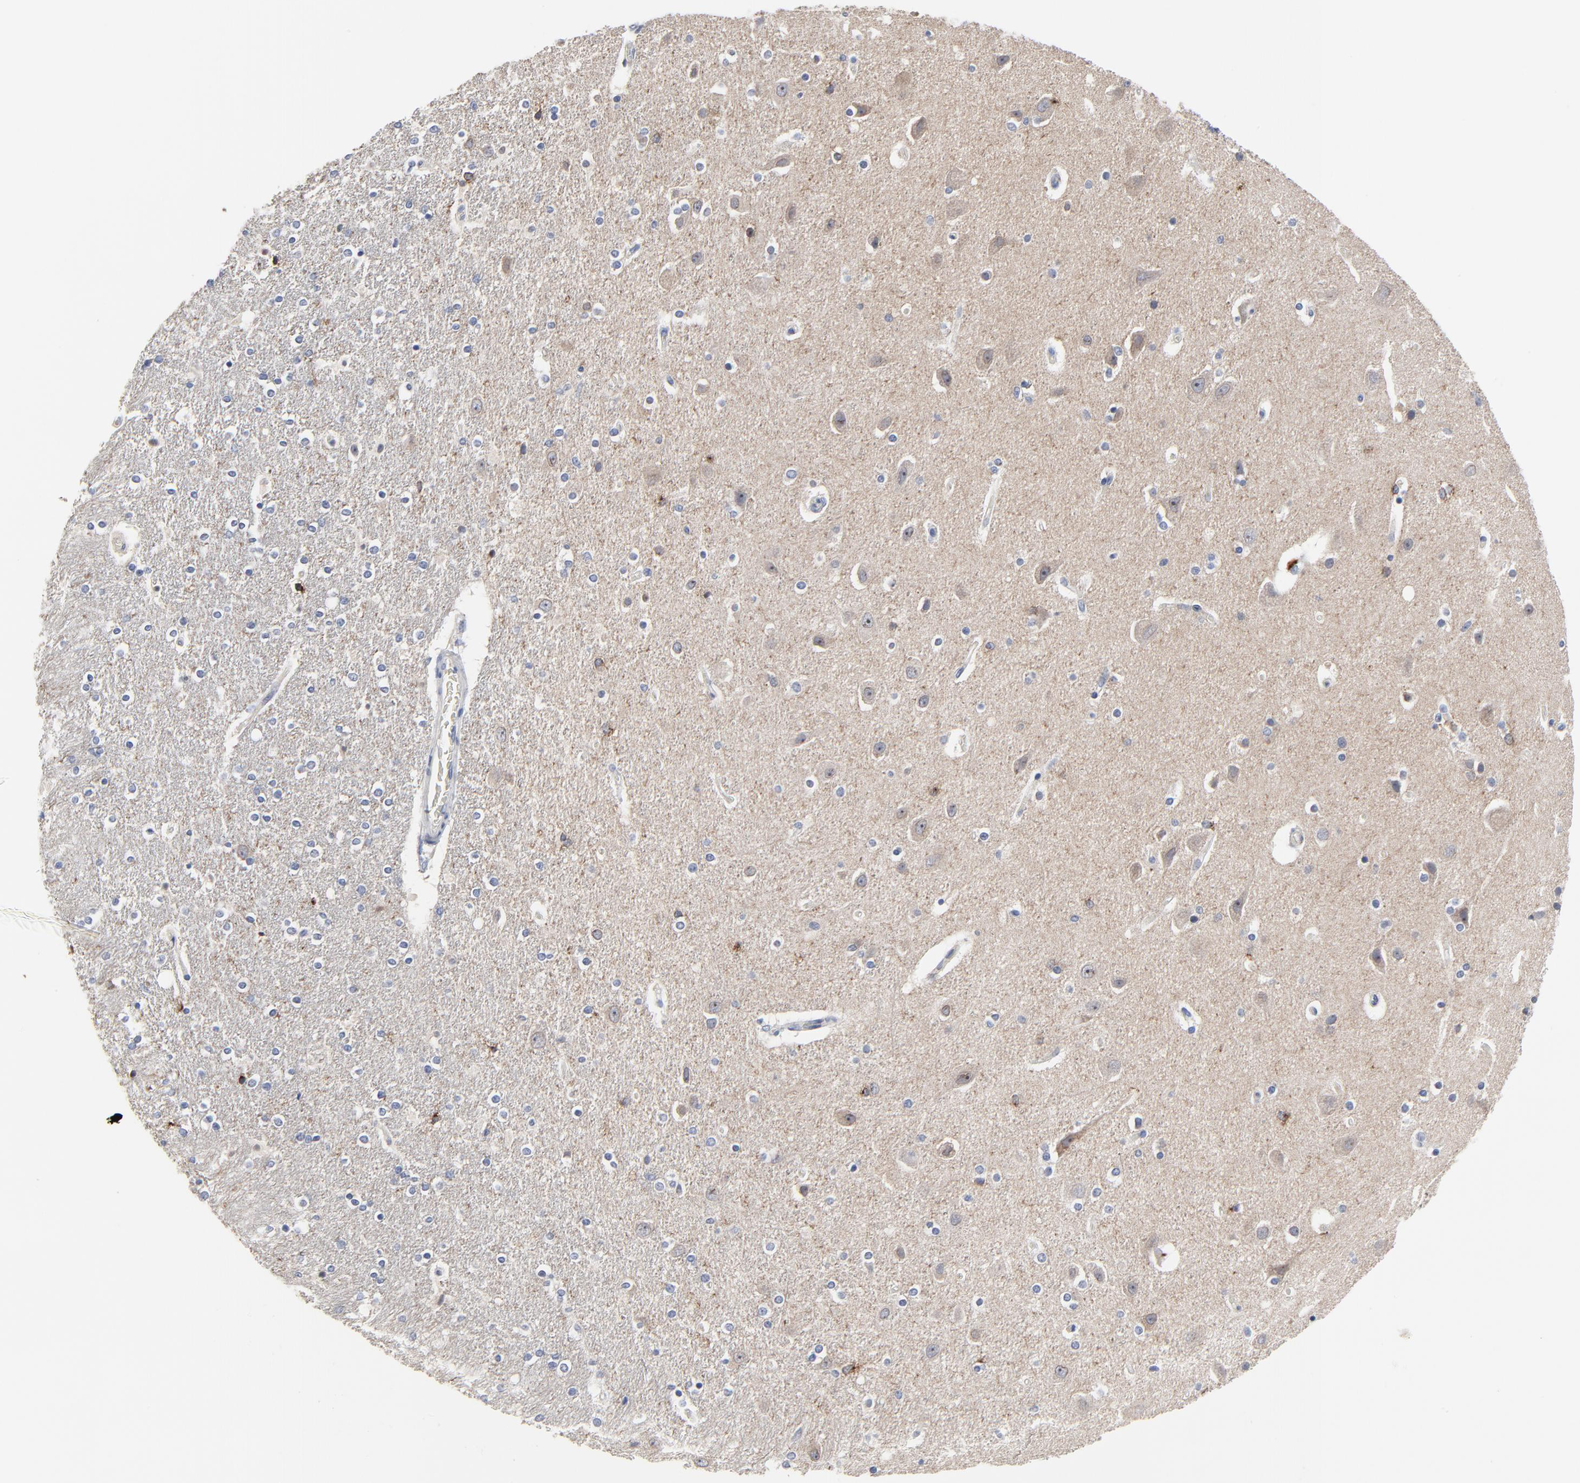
{"staining": {"intensity": "negative", "quantity": "none", "location": "none"}, "tissue": "caudate", "cell_type": "Glial cells", "image_type": "normal", "snomed": [{"axis": "morphology", "description": "Normal tissue, NOS"}, {"axis": "topography", "description": "Lateral ventricle wall"}], "caption": "Glial cells show no significant protein positivity in unremarkable caudate. (DAB immunohistochemistry visualized using brightfield microscopy, high magnification).", "gene": "NLGN3", "patient": {"sex": "female", "age": 54}}